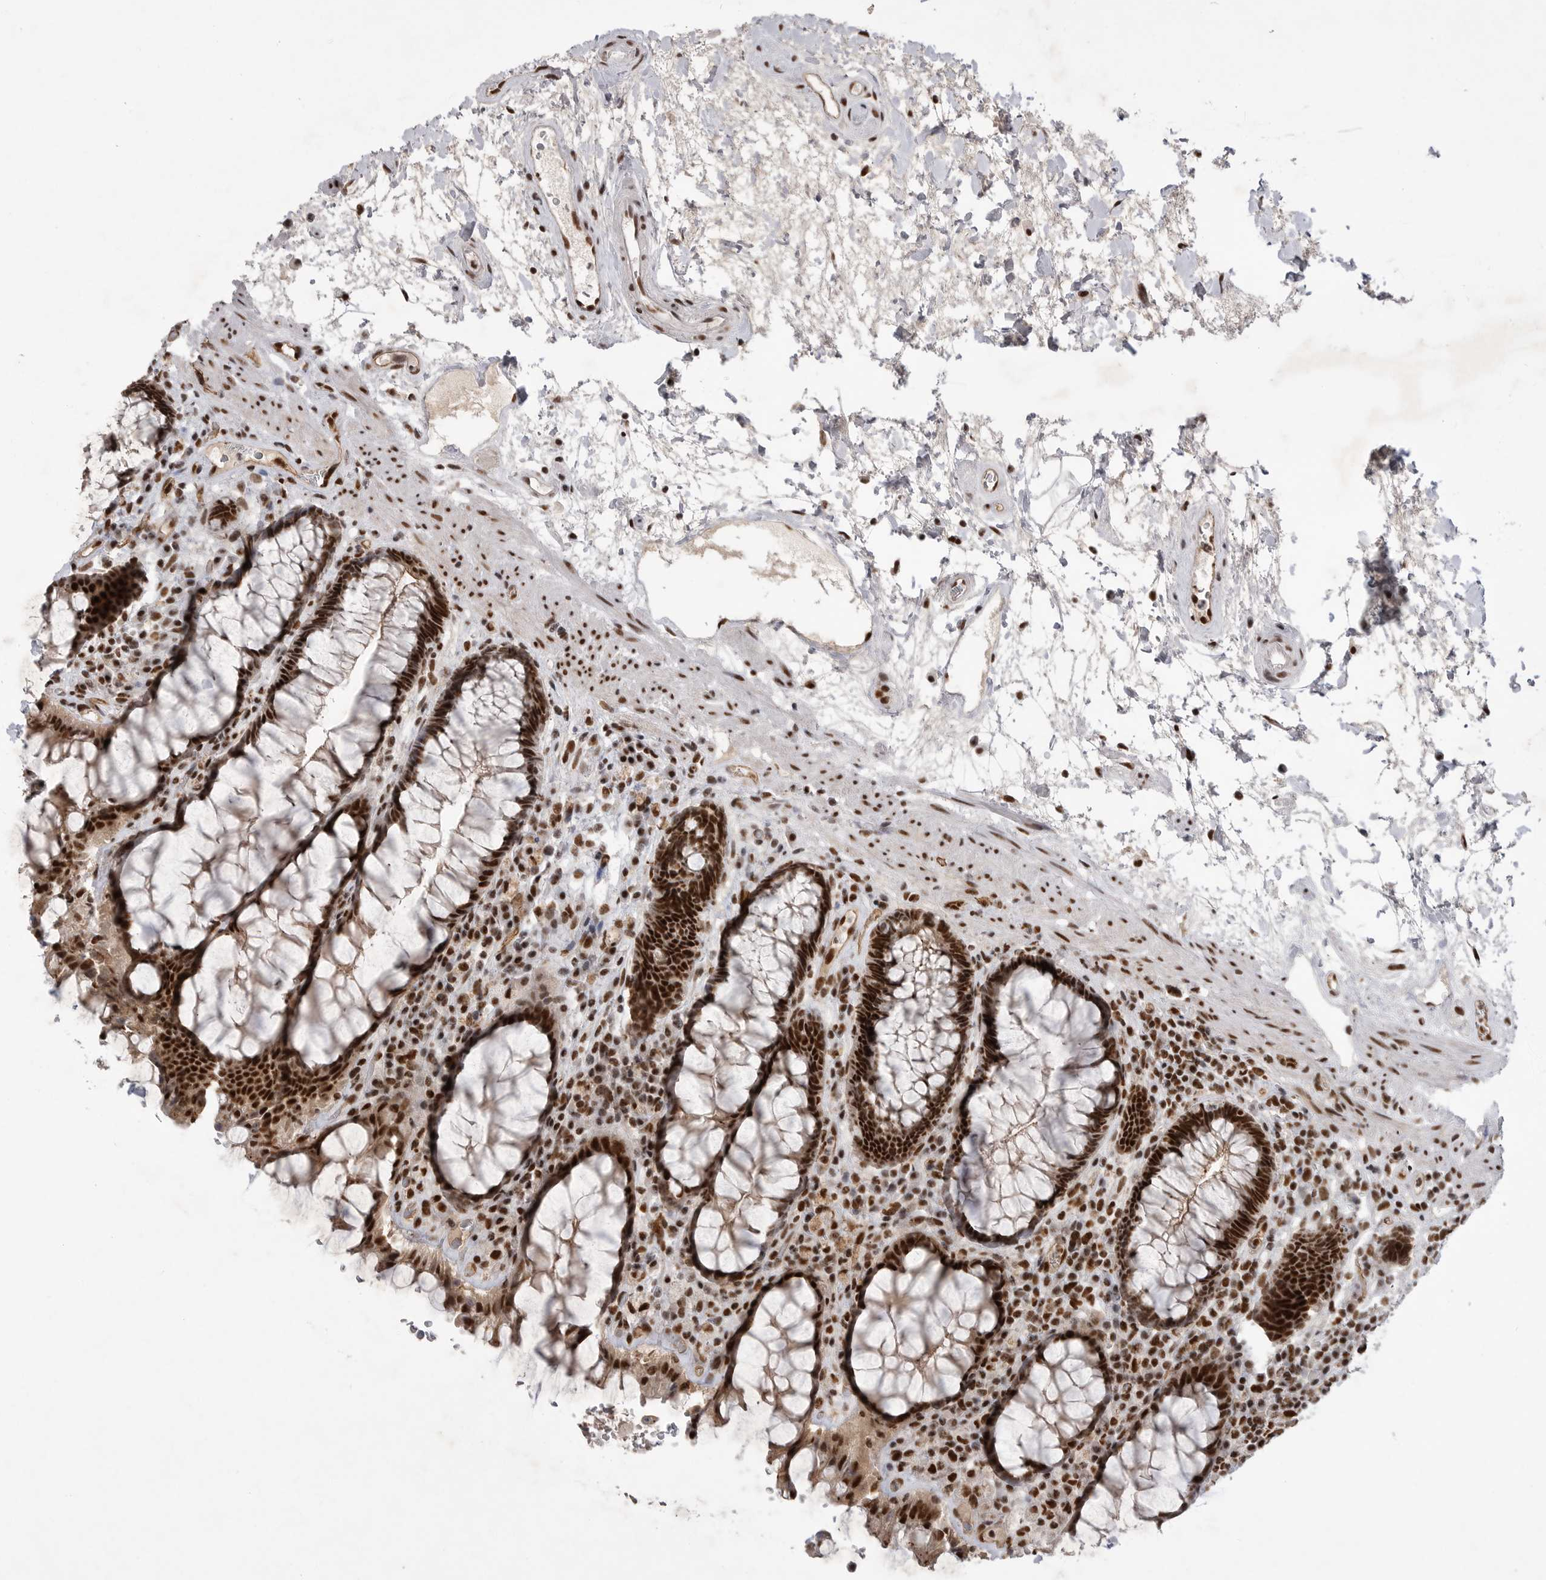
{"staining": {"intensity": "strong", "quantity": ">75%", "location": "nuclear"}, "tissue": "rectum", "cell_type": "Glandular cells", "image_type": "normal", "snomed": [{"axis": "morphology", "description": "Normal tissue, NOS"}, {"axis": "topography", "description": "Rectum"}], "caption": "Rectum stained with a brown dye displays strong nuclear positive staining in about >75% of glandular cells.", "gene": "PPP1R8", "patient": {"sex": "male", "age": 64}}